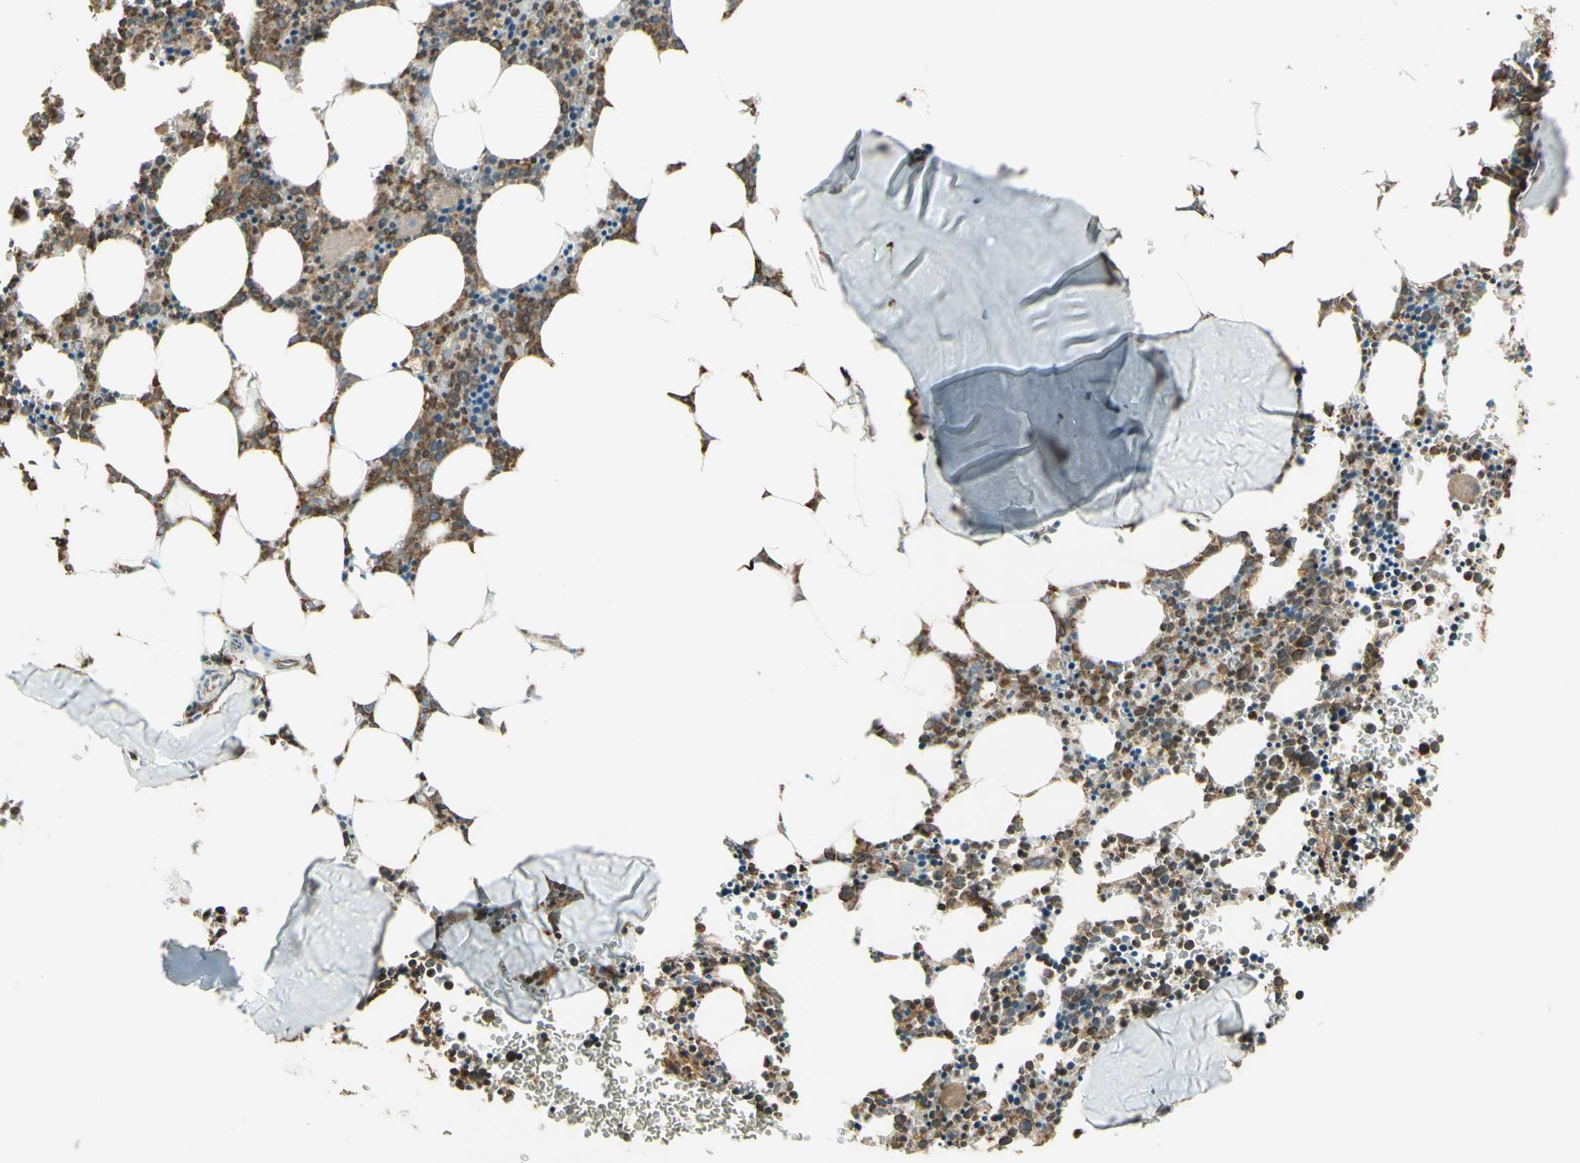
{"staining": {"intensity": "moderate", "quantity": "25%-75%", "location": "cytoplasmic/membranous"}, "tissue": "bone marrow", "cell_type": "Hematopoietic cells", "image_type": "normal", "snomed": [{"axis": "morphology", "description": "Normal tissue, NOS"}, {"axis": "morphology", "description": "Inflammation, NOS"}, {"axis": "topography", "description": "Bone marrow"}], "caption": "Benign bone marrow was stained to show a protein in brown. There is medium levels of moderate cytoplasmic/membranous expression in approximately 25%-75% of hematopoietic cells.", "gene": "CANX", "patient": {"sex": "female", "age": 61}}